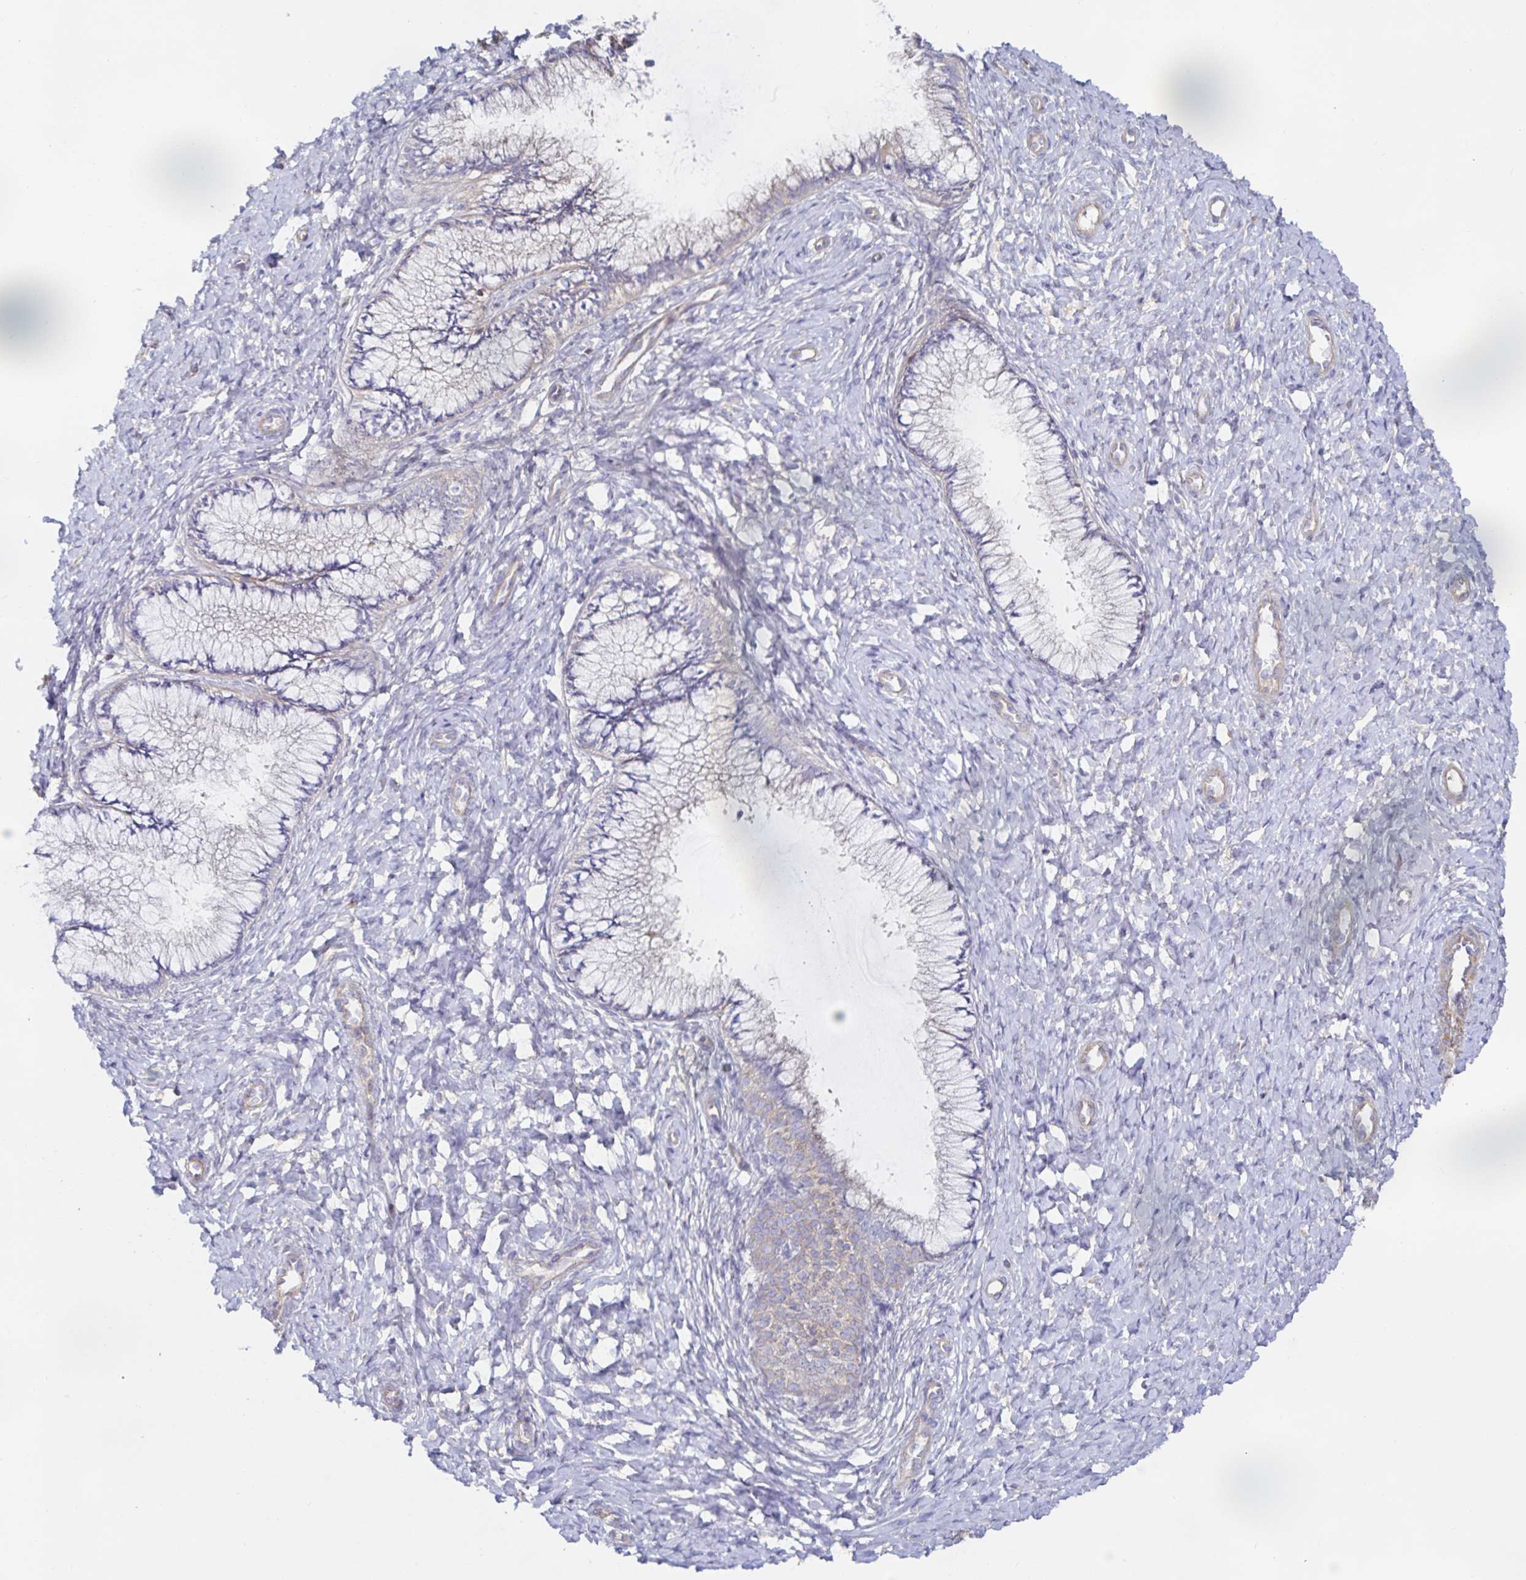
{"staining": {"intensity": "negative", "quantity": "none", "location": "none"}, "tissue": "cervix", "cell_type": "Glandular cells", "image_type": "normal", "snomed": [{"axis": "morphology", "description": "Normal tissue, NOS"}, {"axis": "topography", "description": "Cervix"}], "caption": "High power microscopy histopathology image of an immunohistochemistry (IHC) histopathology image of unremarkable cervix, revealing no significant staining in glandular cells.", "gene": "METTL22", "patient": {"sex": "female", "age": 37}}